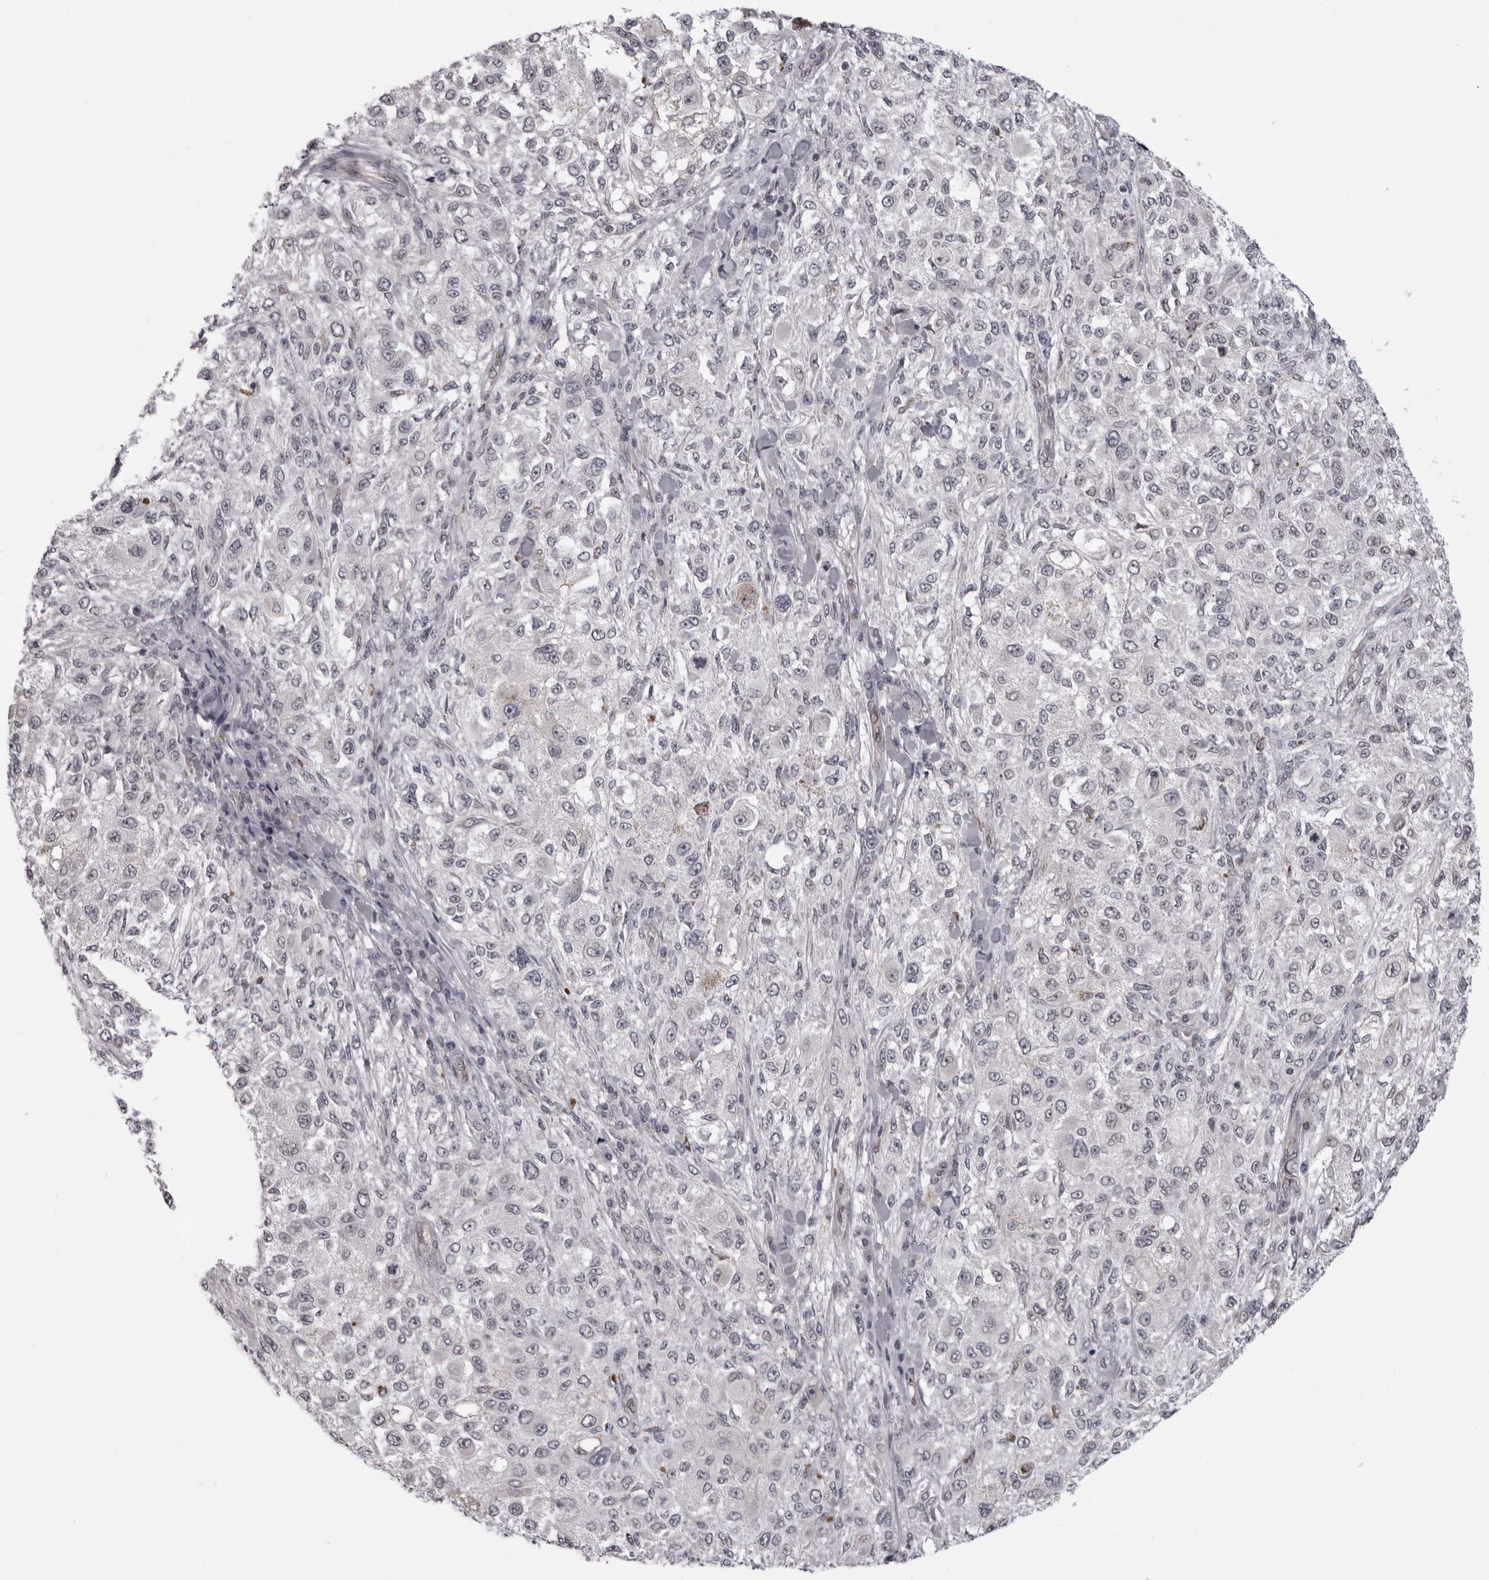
{"staining": {"intensity": "negative", "quantity": "none", "location": "none"}, "tissue": "melanoma", "cell_type": "Tumor cells", "image_type": "cancer", "snomed": [{"axis": "morphology", "description": "Necrosis, NOS"}, {"axis": "morphology", "description": "Malignant melanoma, NOS"}, {"axis": "topography", "description": "Skin"}], "caption": "Human melanoma stained for a protein using immunohistochemistry demonstrates no expression in tumor cells.", "gene": "MAPK12", "patient": {"sex": "female", "age": 87}}